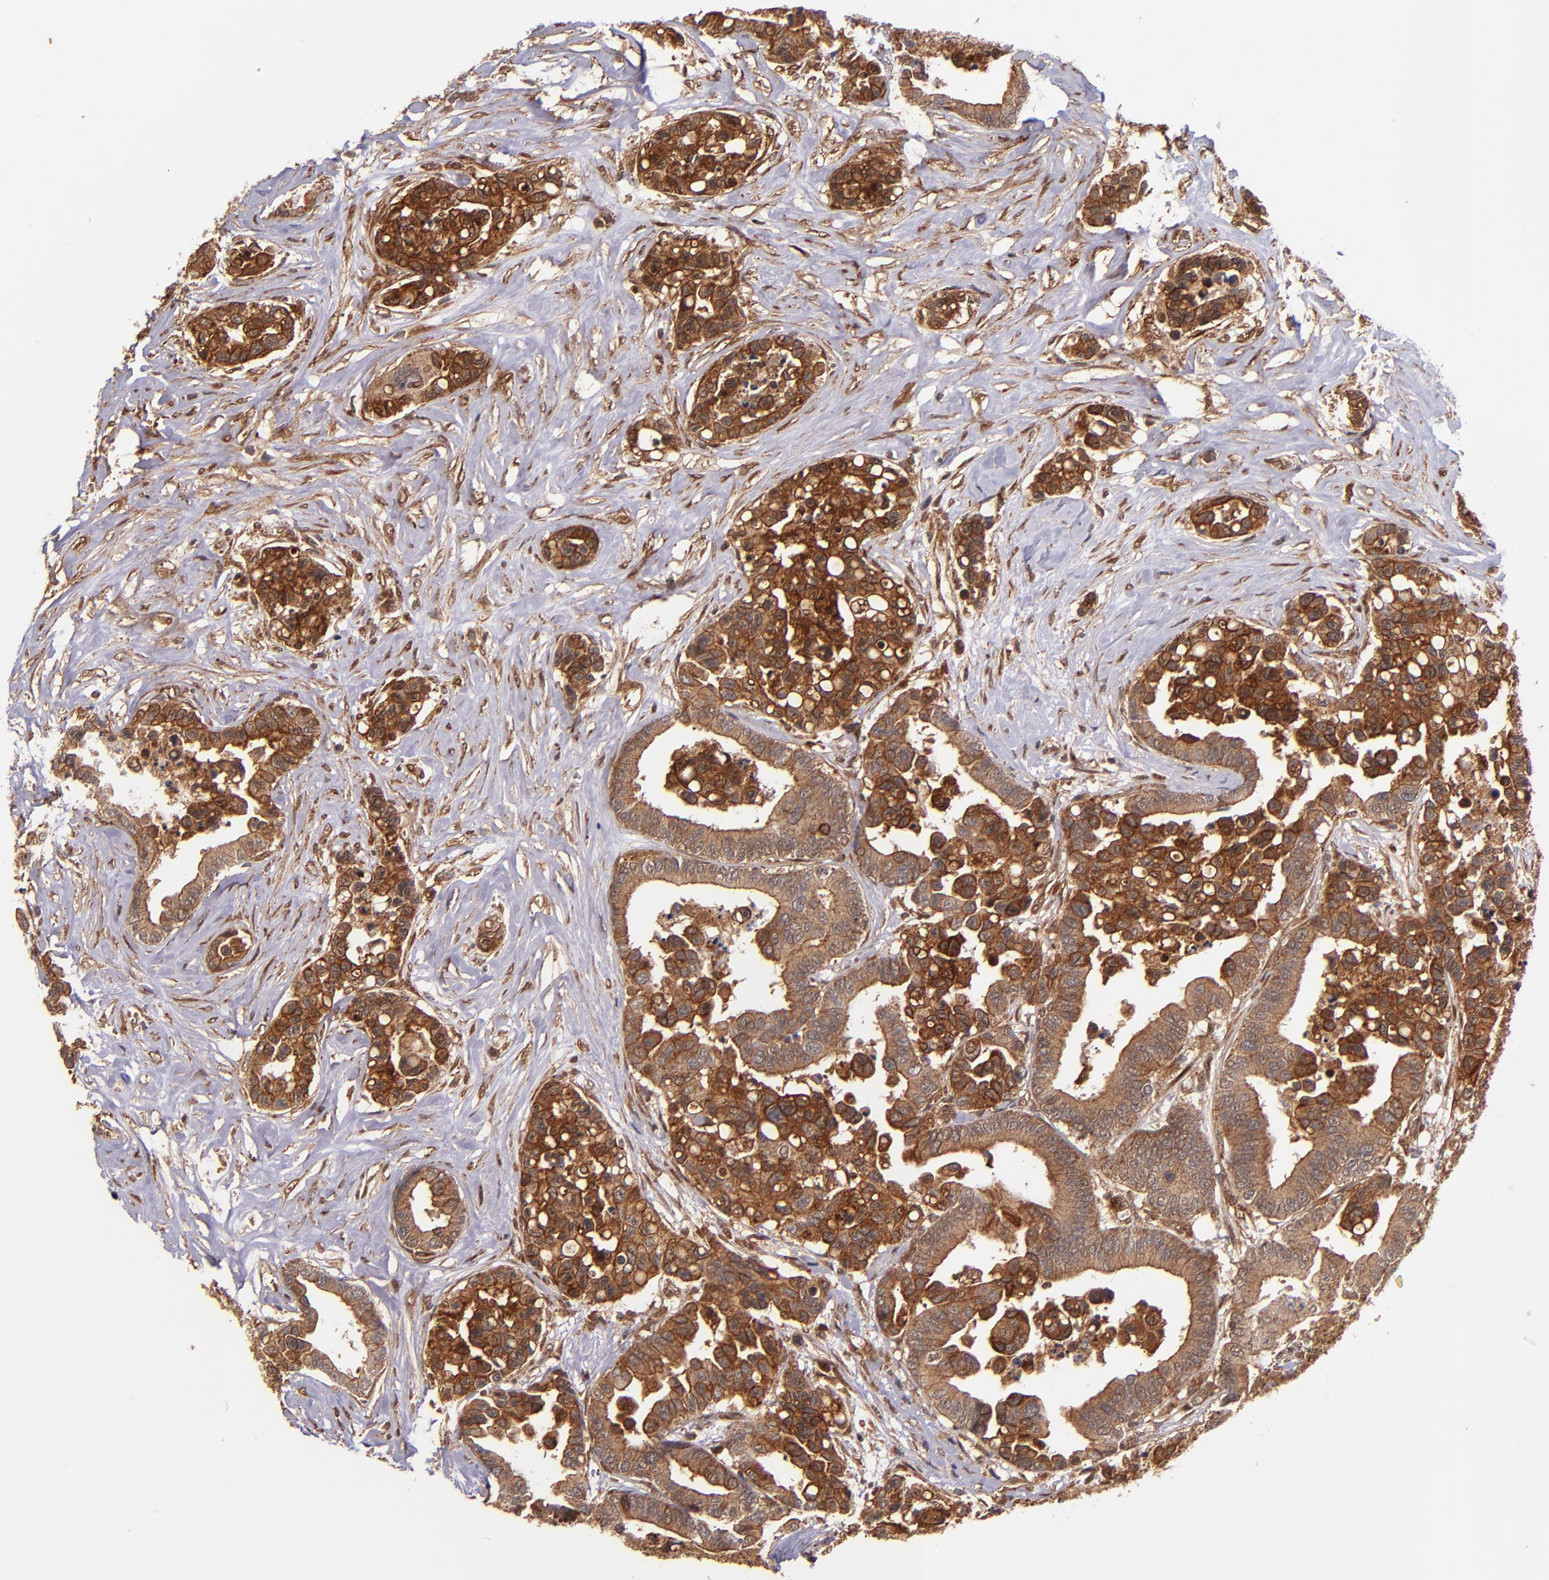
{"staining": {"intensity": "strong", "quantity": ">75%", "location": "cytoplasmic/membranous"}, "tissue": "colorectal cancer", "cell_type": "Tumor cells", "image_type": "cancer", "snomed": [{"axis": "morphology", "description": "Adenocarcinoma, NOS"}, {"axis": "topography", "description": "Colon"}], "caption": "Immunohistochemical staining of human colorectal adenocarcinoma shows high levels of strong cytoplasmic/membranous protein staining in approximately >75% of tumor cells. (DAB = brown stain, brightfield microscopy at high magnification).", "gene": "STX8", "patient": {"sex": "male", "age": 82}}